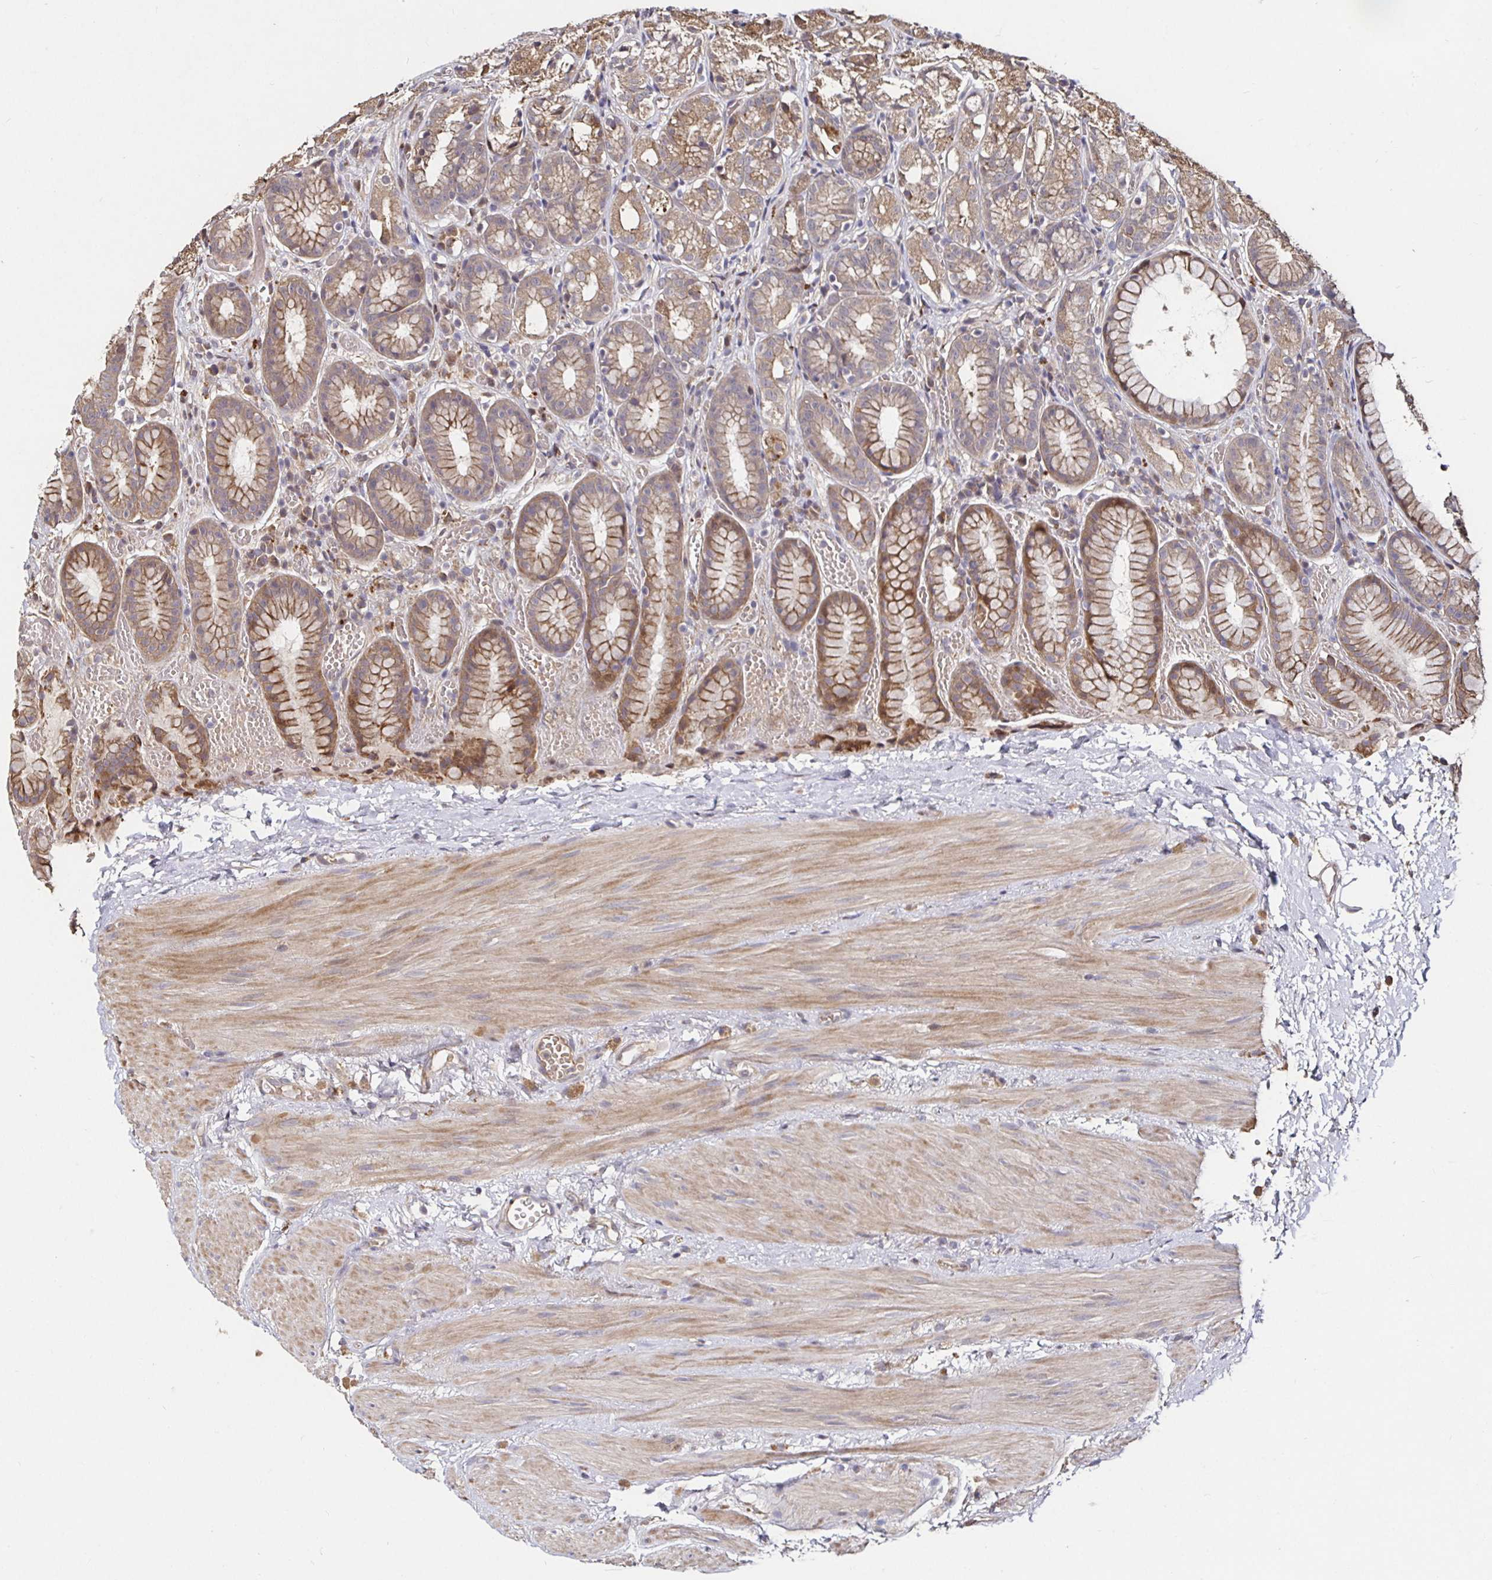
{"staining": {"intensity": "moderate", "quantity": ">75%", "location": "cytoplasmic/membranous"}, "tissue": "stomach", "cell_type": "Glandular cells", "image_type": "normal", "snomed": [{"axis": "morphology", "description": "Normal tissue, NOS"}, {"axis": "topography", "description": "Stomach"}], "caption": "Stomach stained with DAB immunohistochemistry demonstrates medium levels of moderate cytoplasmic/membranous expression in approximately >75% of glandular cells.", "gene": "SMYD3", "patient": {"sex": "male", "age": 70}}